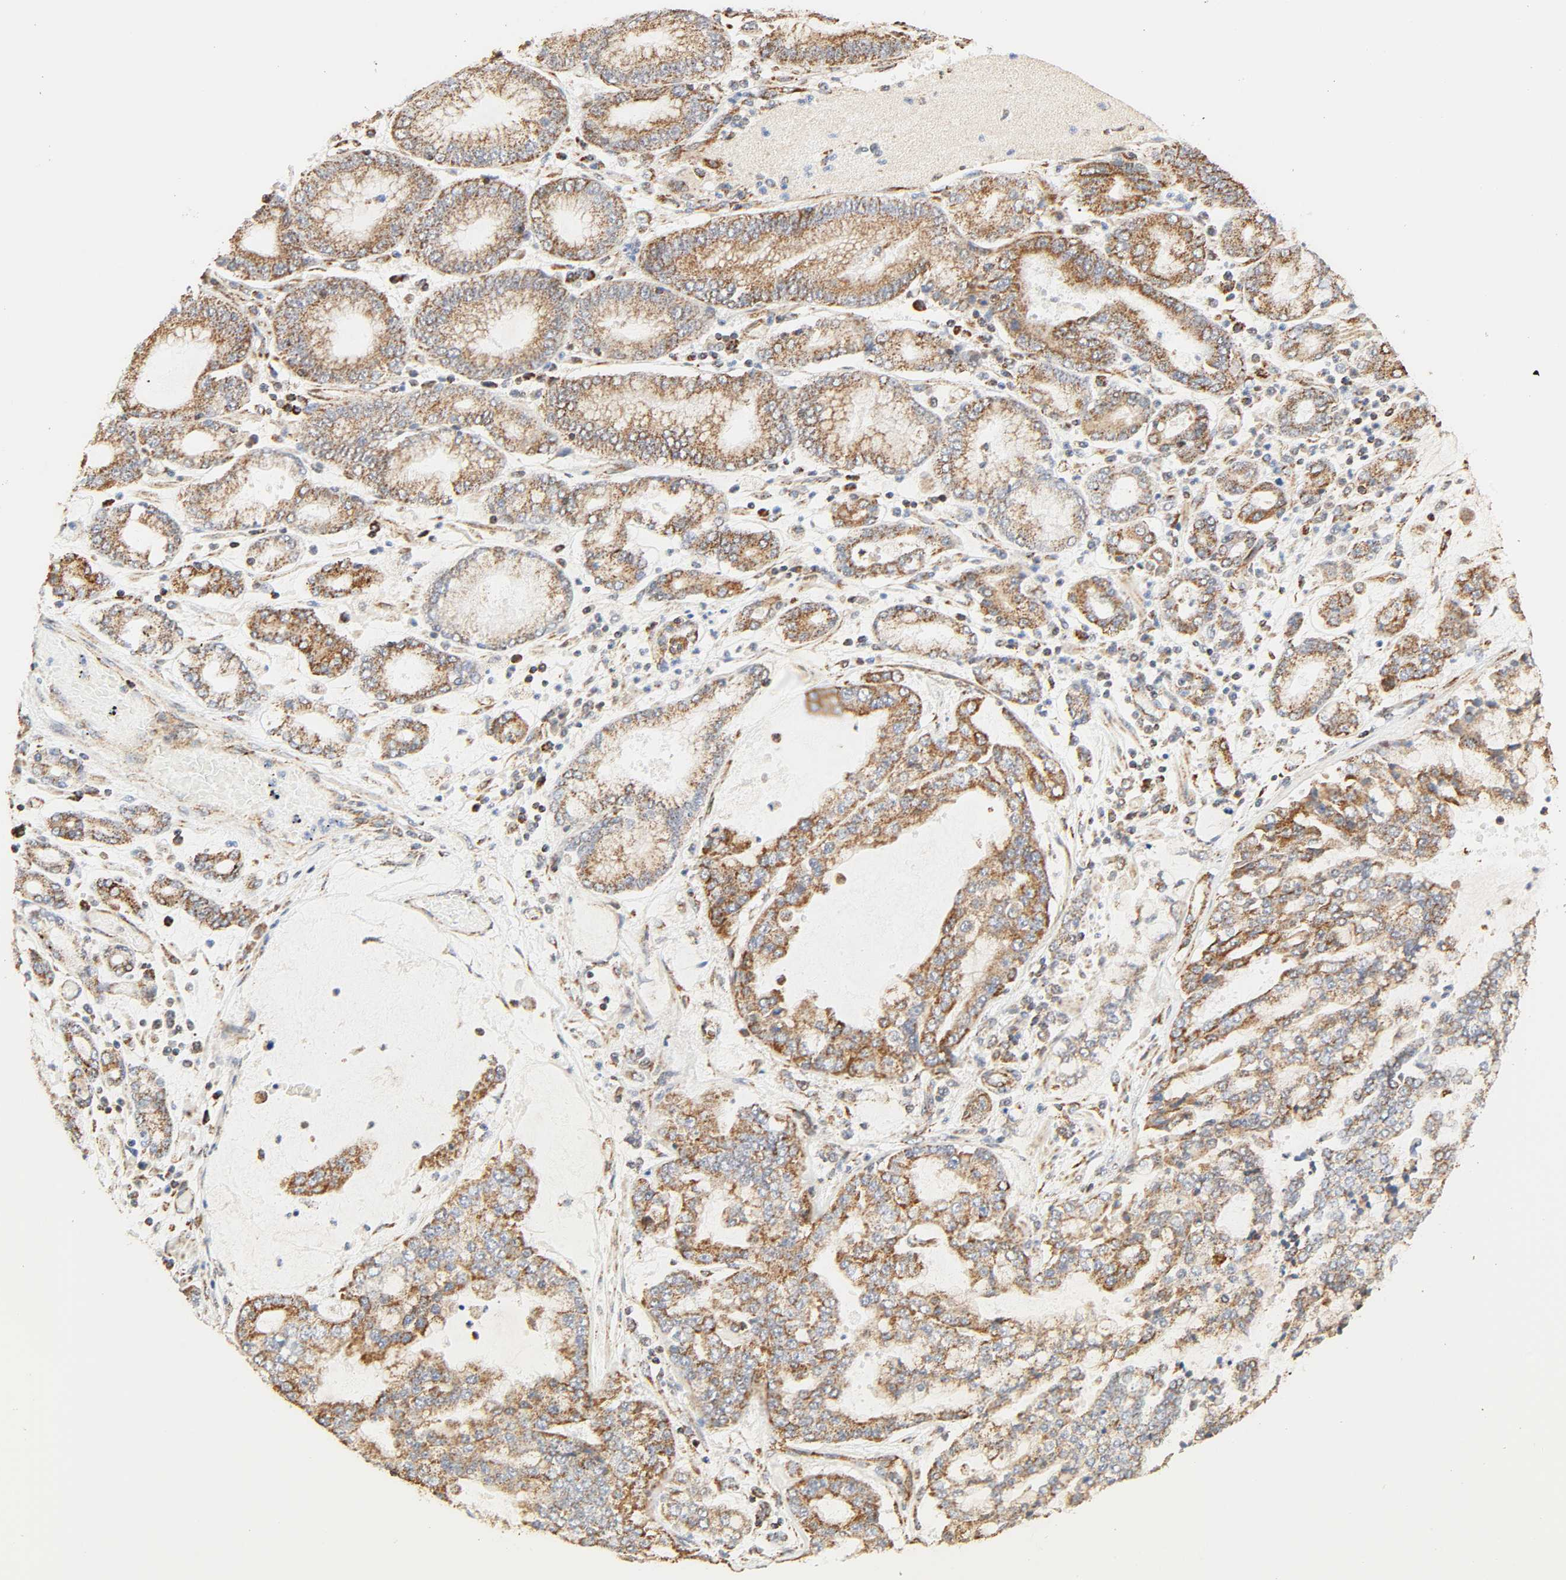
{"staining": {"intensity": "moderate", "quantity": ">75%", "location": "cytoplasmic/membranous"}, "tissue": "stomach cancer", "cell_type": "Tumor cells", "image_type": "cancer", "snomed": [{"axis": "morphology", "description": "Normal tissue, NOS"}, {"axis": "morphology", "description": "Adenocarcinoma, NOS"}, {"axis": "topography", "description": "Stomach, upper"}, {"axis": "topography", "description": "Stomach"}], "caption": "Brown immunohistochemical staining in human stomach cancer demonstrates moderate cytoplasmic/membranous staining in about >75% of tumor cells. (DAB (3,3'-diaminobenzidine) IHC with brightfield microscopy, high magnification).", "gene": "ZMAT5", "patient": {"sex": "male", "age": 76}}